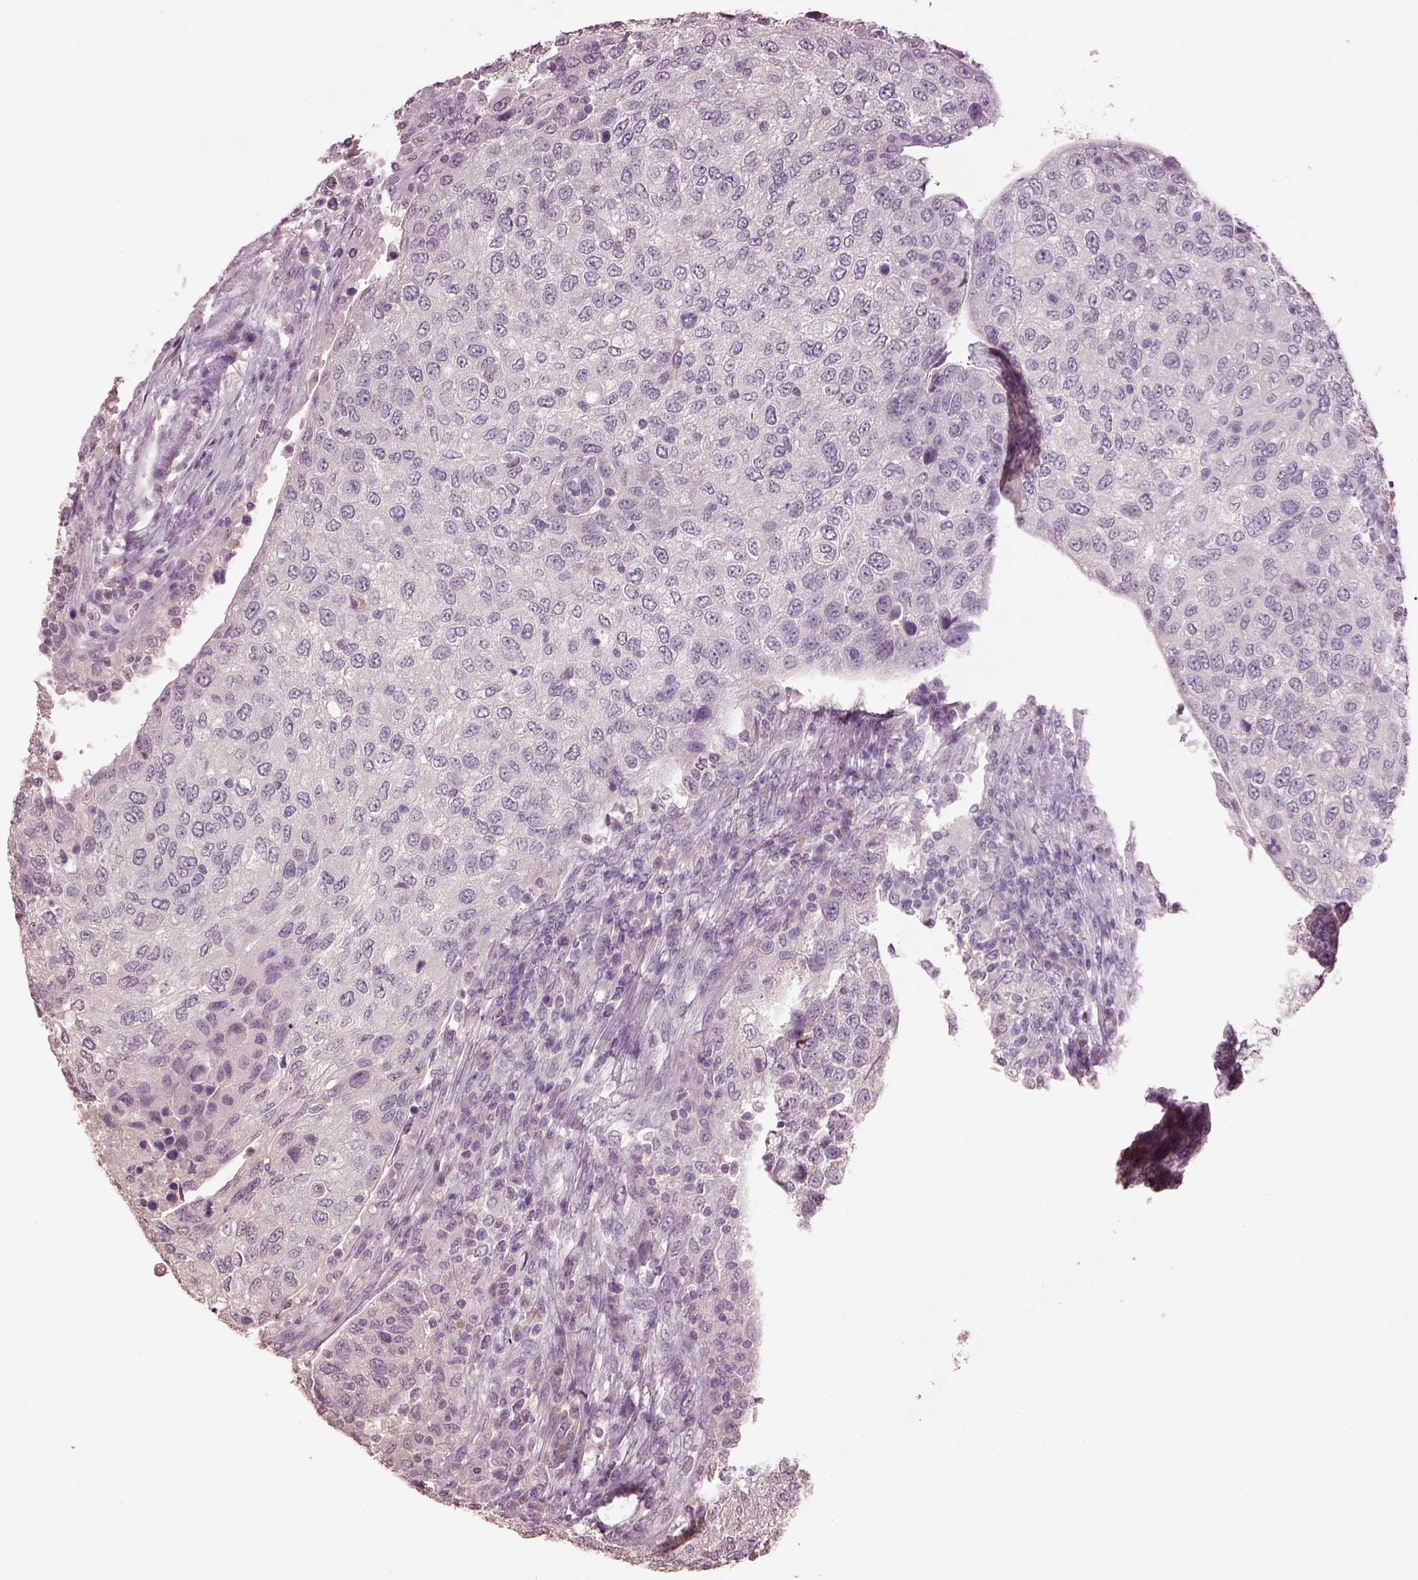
{"staining": {"intensity": "negative", "quantity": "none", "location": "none"}, "tissue": "urothelial cancer", "cell_type": "Tumor cells", "image_type": "cancer", "snomed": [{"axis": "morphology", "description": "Urothelial carcinoma, High grade"}, {"axis": "topography", "description": "Urinary bladder"}], "caption": "High power microscopy image of an immunohistochemistry image of urothelial cancer, revealing no significant staining in tumor cells. Nuclei are stained in blue.", "gene": "KCNIP3", "patient": {"sex": "female", "age": 78}}